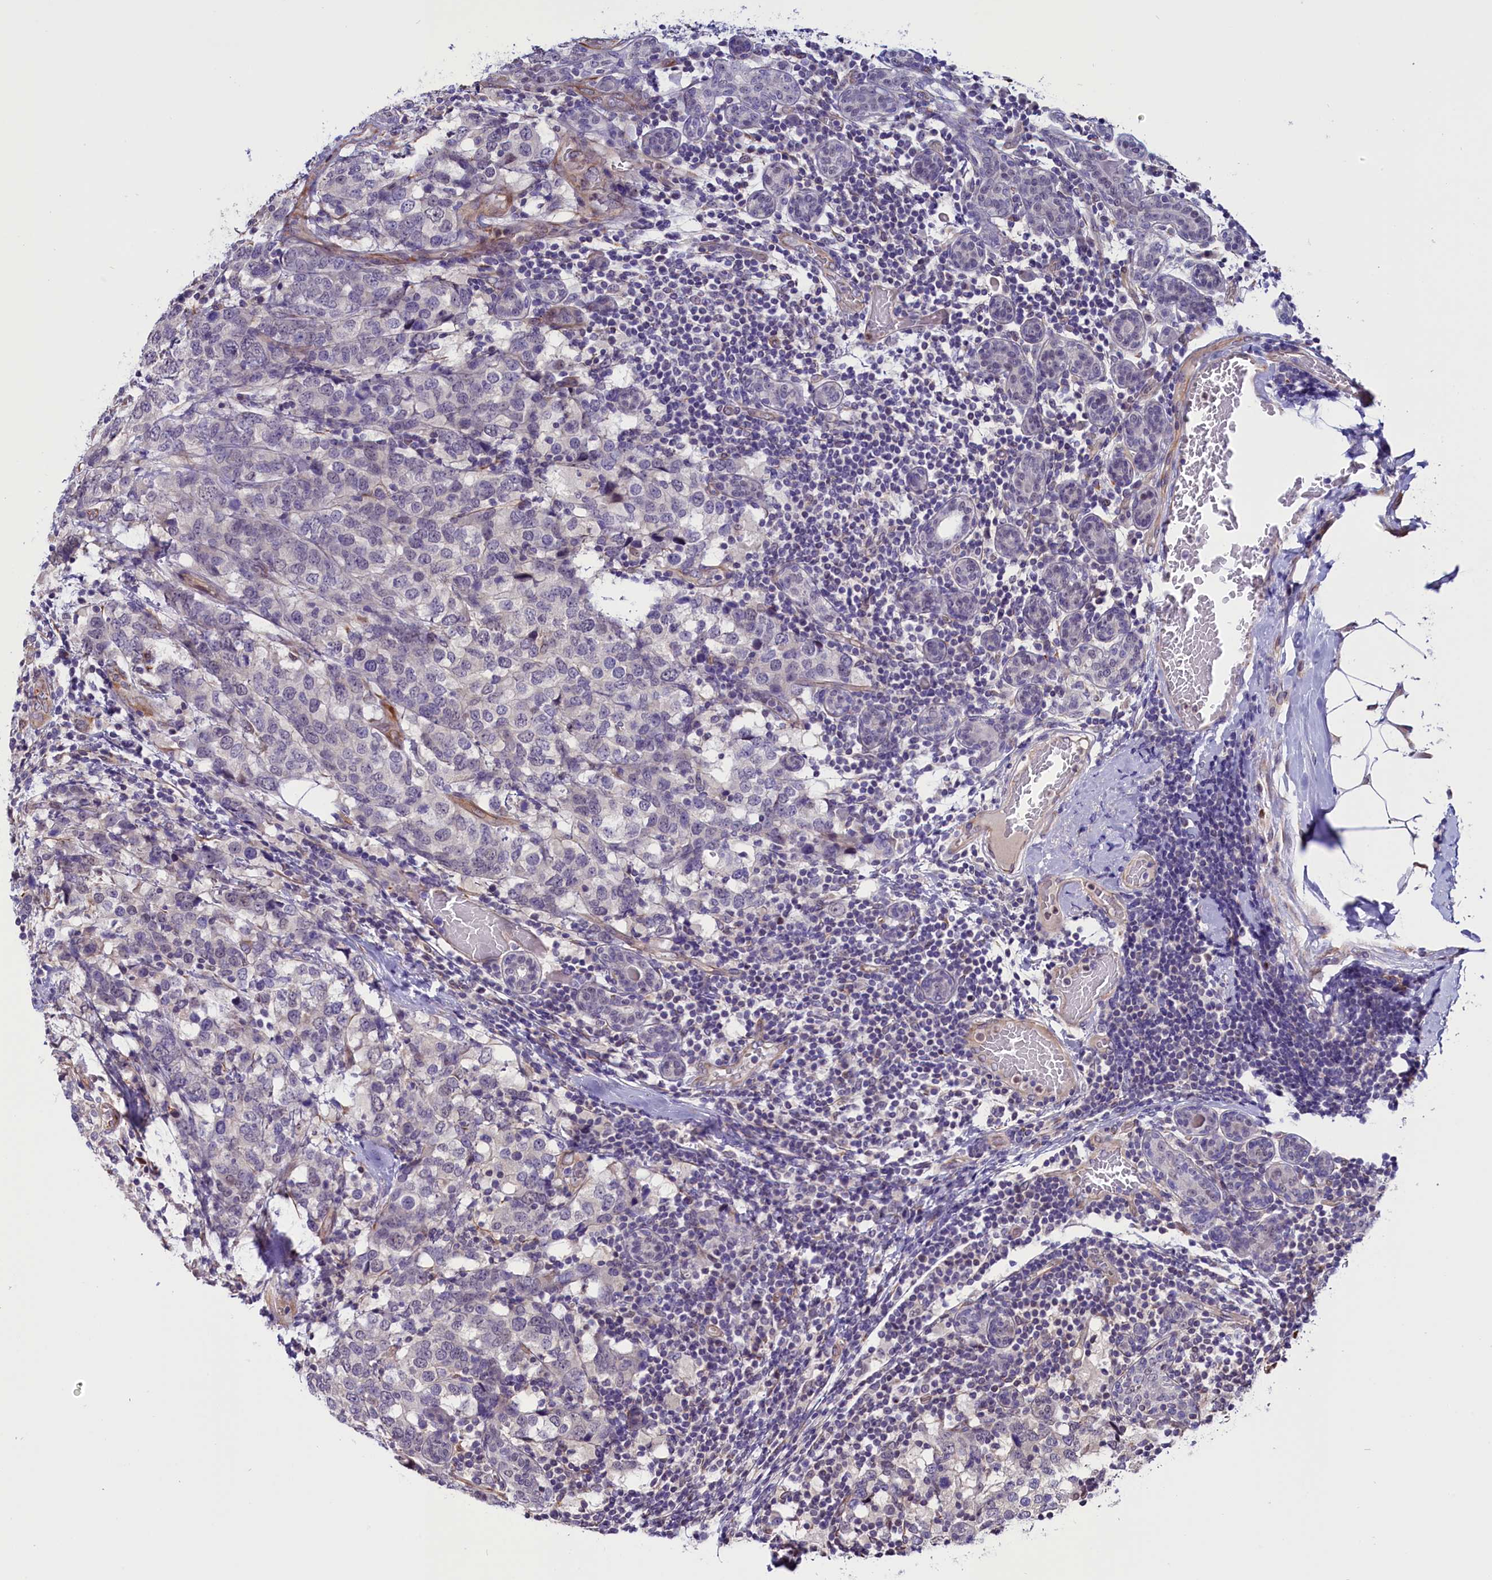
{"staining": {"intensity": "negative", "quantity": "none", "location": "none"}, "tissue": "breast cancer", "cell_type": "Tumor cells", "image_type": "cancer", "snomed": [{"axis": "morphology", "description": "Lobular carcinoma"}, {"axis": "topography", "description": "Breast"}], "caption": "Protein analysis of breast cancer exhibits no significant staining in tumor cells.", "gene": "PDILT", "patient": {"sex": "female", "age": 59}}